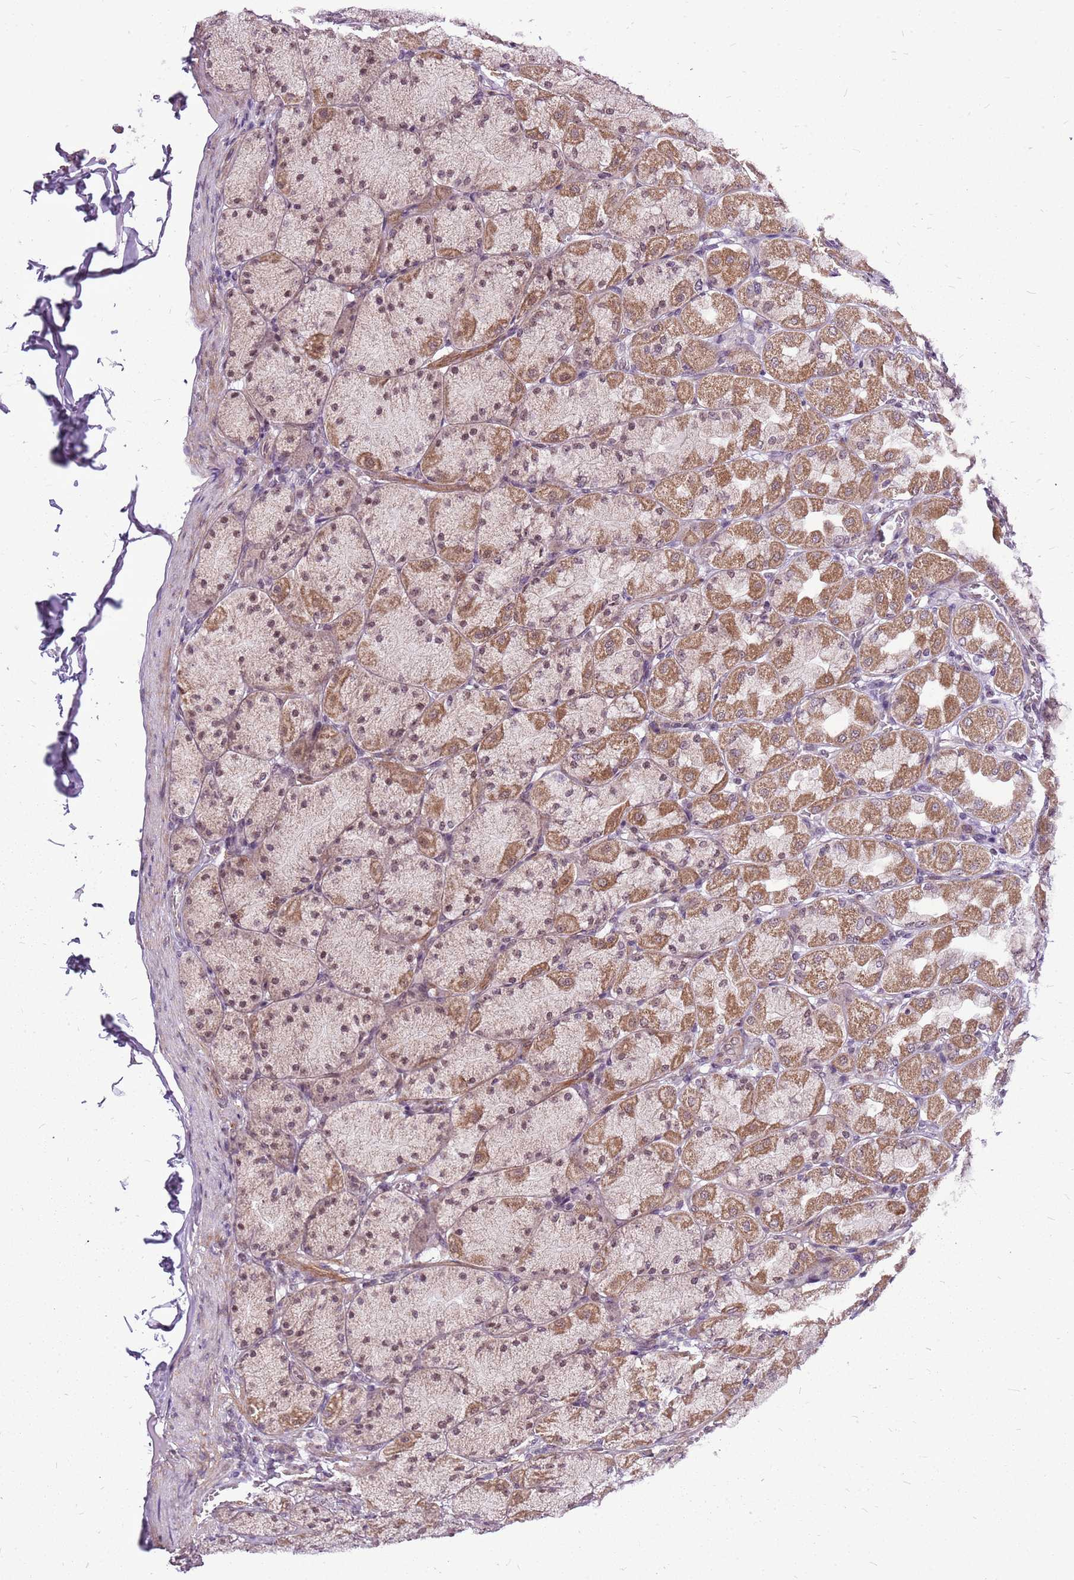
{"staining": {"intensity": "strong", "quantity": ">75%", "location": "cytoplasmic/membranous,nuclear"}, "tissue": "stomach", "cell_type": "Glandular cells", "image_type": "normal", "snomed": [{"axis": "morphology", "description": "Normal tissue, NOS"}, {"axis": "topography", "description": "Stomach, upper"}], "caption": "Protein staining by immunohistochemistry (IHC) reveals strong cytoplasmic/membranous,nuclear positivity in about >75% of glandular cells in benign stomach.", "gene": "CCDC166", "patient": {"sex": "female", "age": 56}}